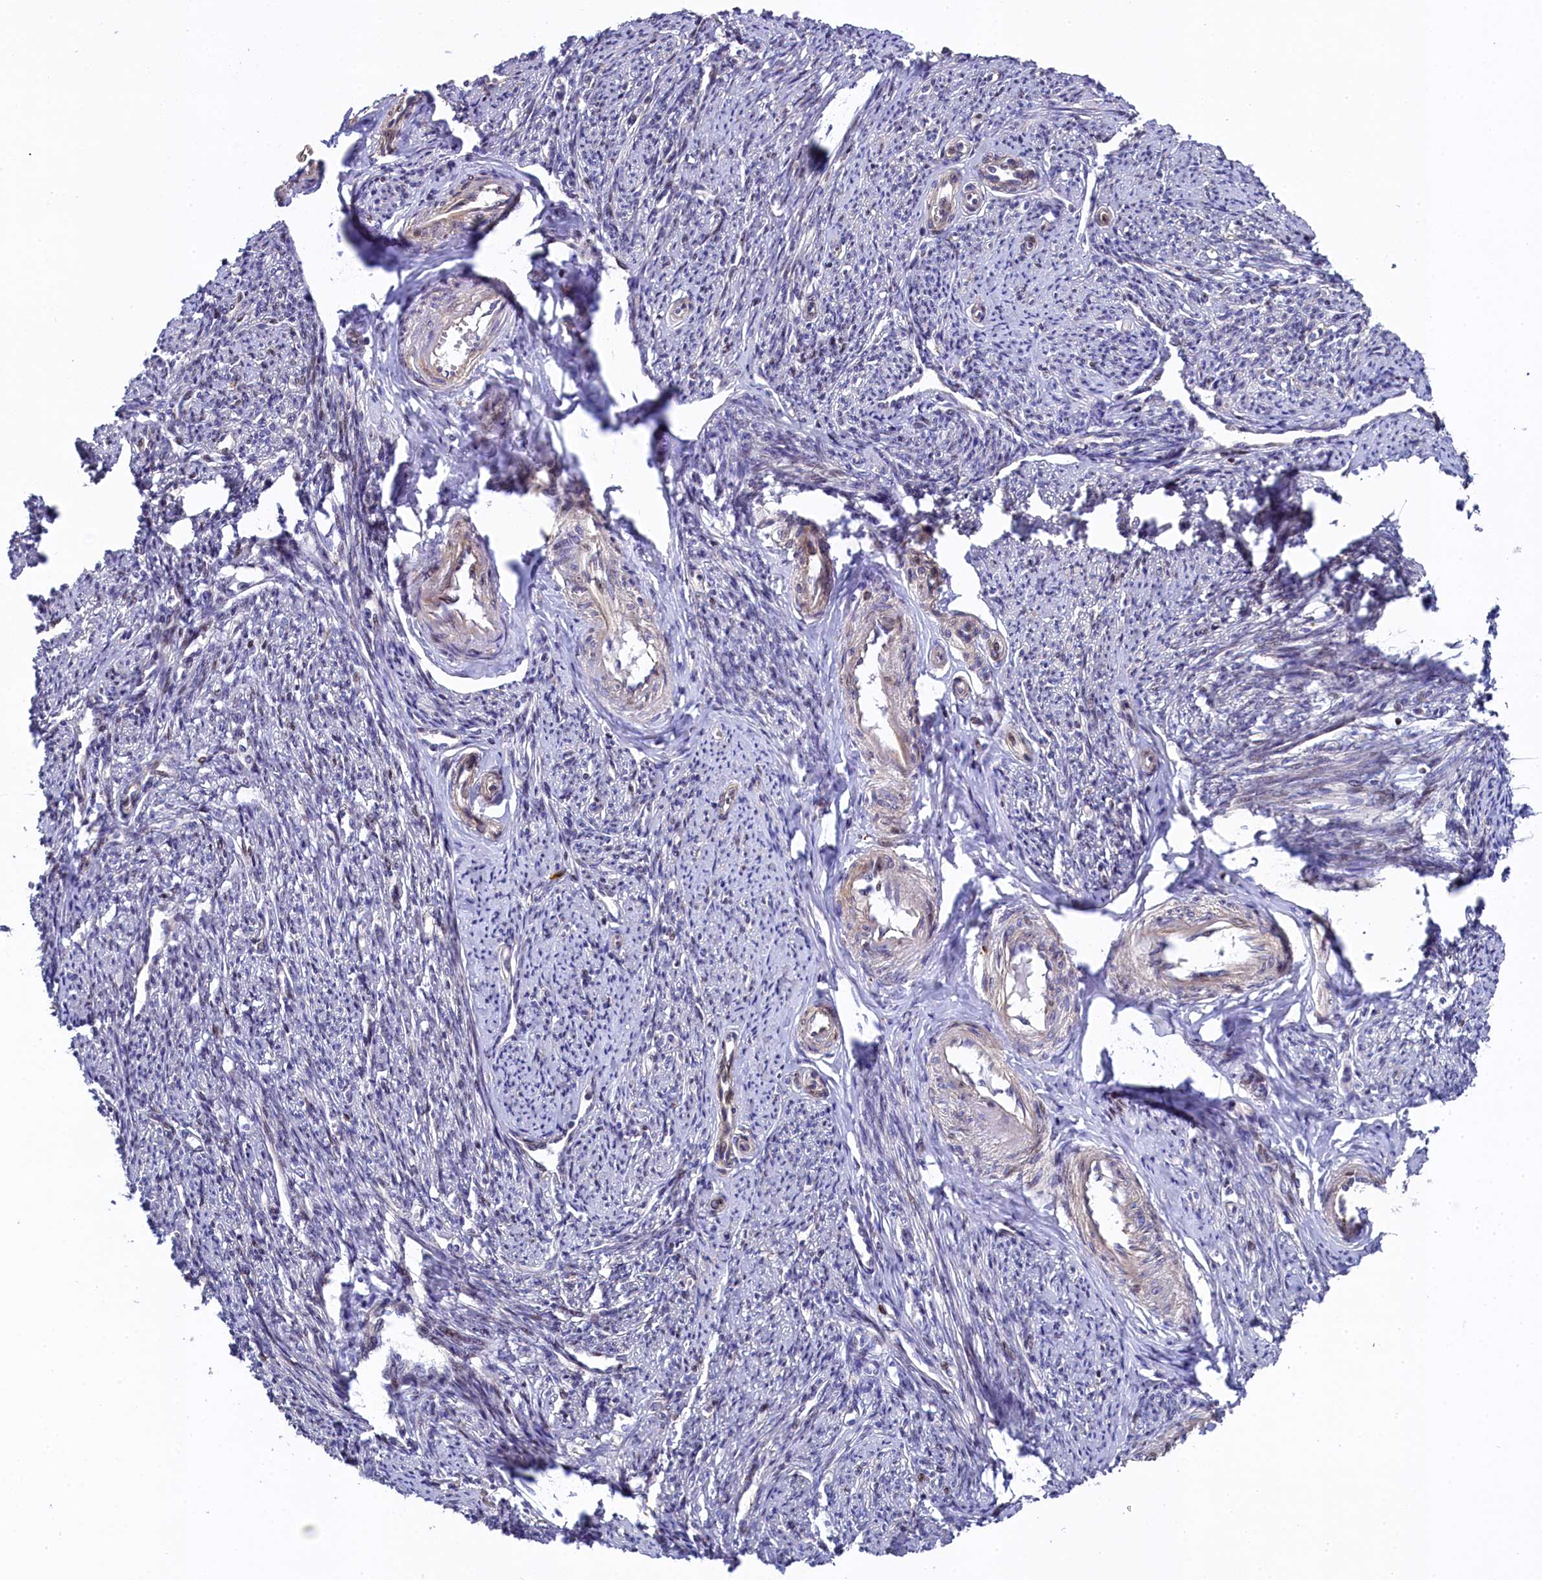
{"staining": {"intensity": "weak", "quantity": "<25%", "location": "nuclear"}, "tissue": "smooth muscle", "cell_type": "Smooth muscle cells", "image_type": "normal", "snomed": [{"axis": "morphology", "description": "Normal tissue, NOS"}, {"axis": "topography", "description": "Smooth muscle"}, {"axis": "topography", "description": "Uterus"}], "caption": "This histopathology image is of benign smooth muscle stained with IHC to label a protein in brown with the nuclei are counter-stained blue. There is no staining in smooth muscle cells. Nuclei are stained in blue.", "gene": "TGDS", "patient": {"sex": "female", "age": 59}}